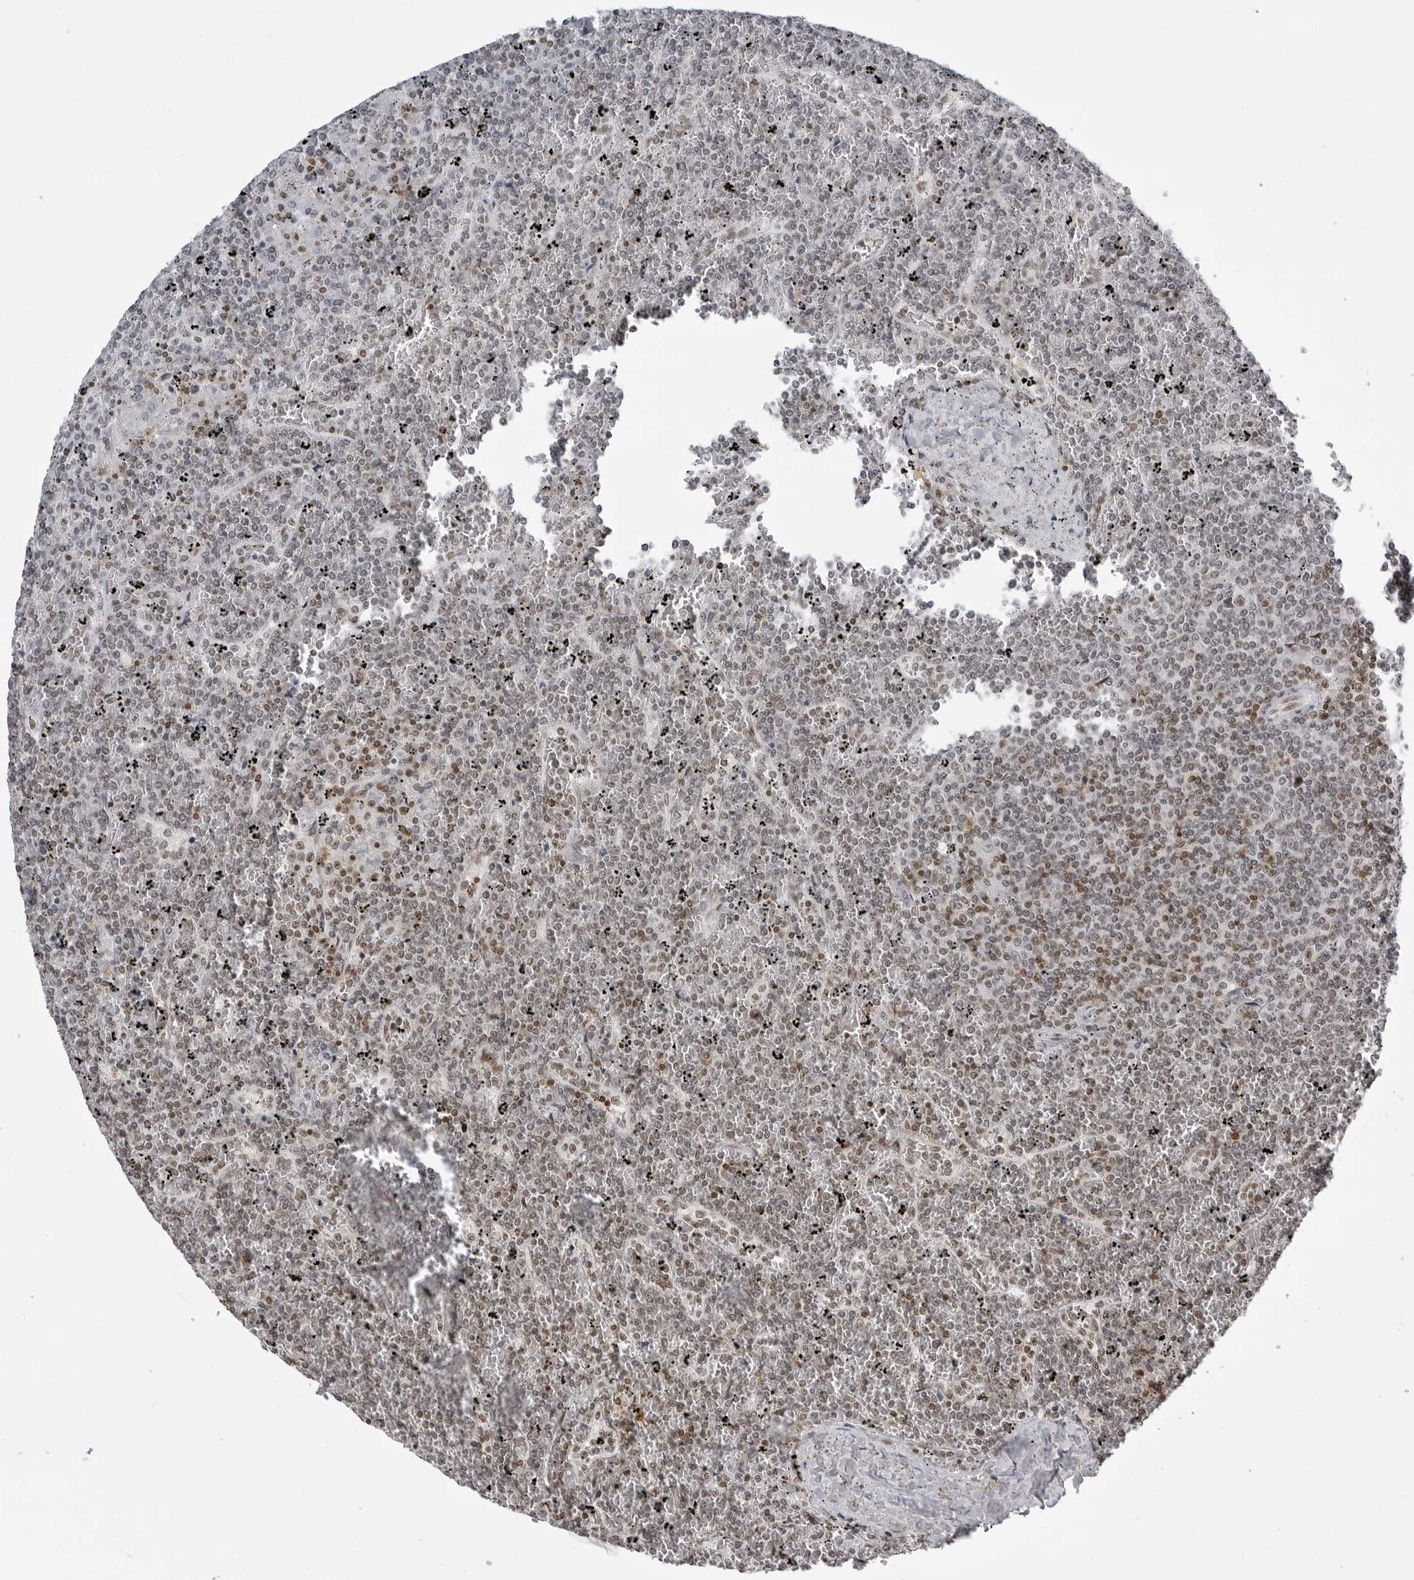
{"staining": {"intensity": "moderate", "quantity": "<25%", "location": "nuclear"}, "tissue": "lymphoma", "cell_type": "Tumor cells", "image_type": "cancer", "snomed": [{"axis": "morphology", "description": "Malignant lymphoma, non-Hodgkin's type, Low grade"}, {"axis": "topography", "description": "Spleen"}], "caption": "Immunohistochemical staining of human malignant lymphoma, non-Hodgkin's type (low-grade) exhibits moderate nuclear protein positivity in approximately <25% of tumor cells.", "gene": "WRAP53", "patient": {"sex": "female", "age": 19}}